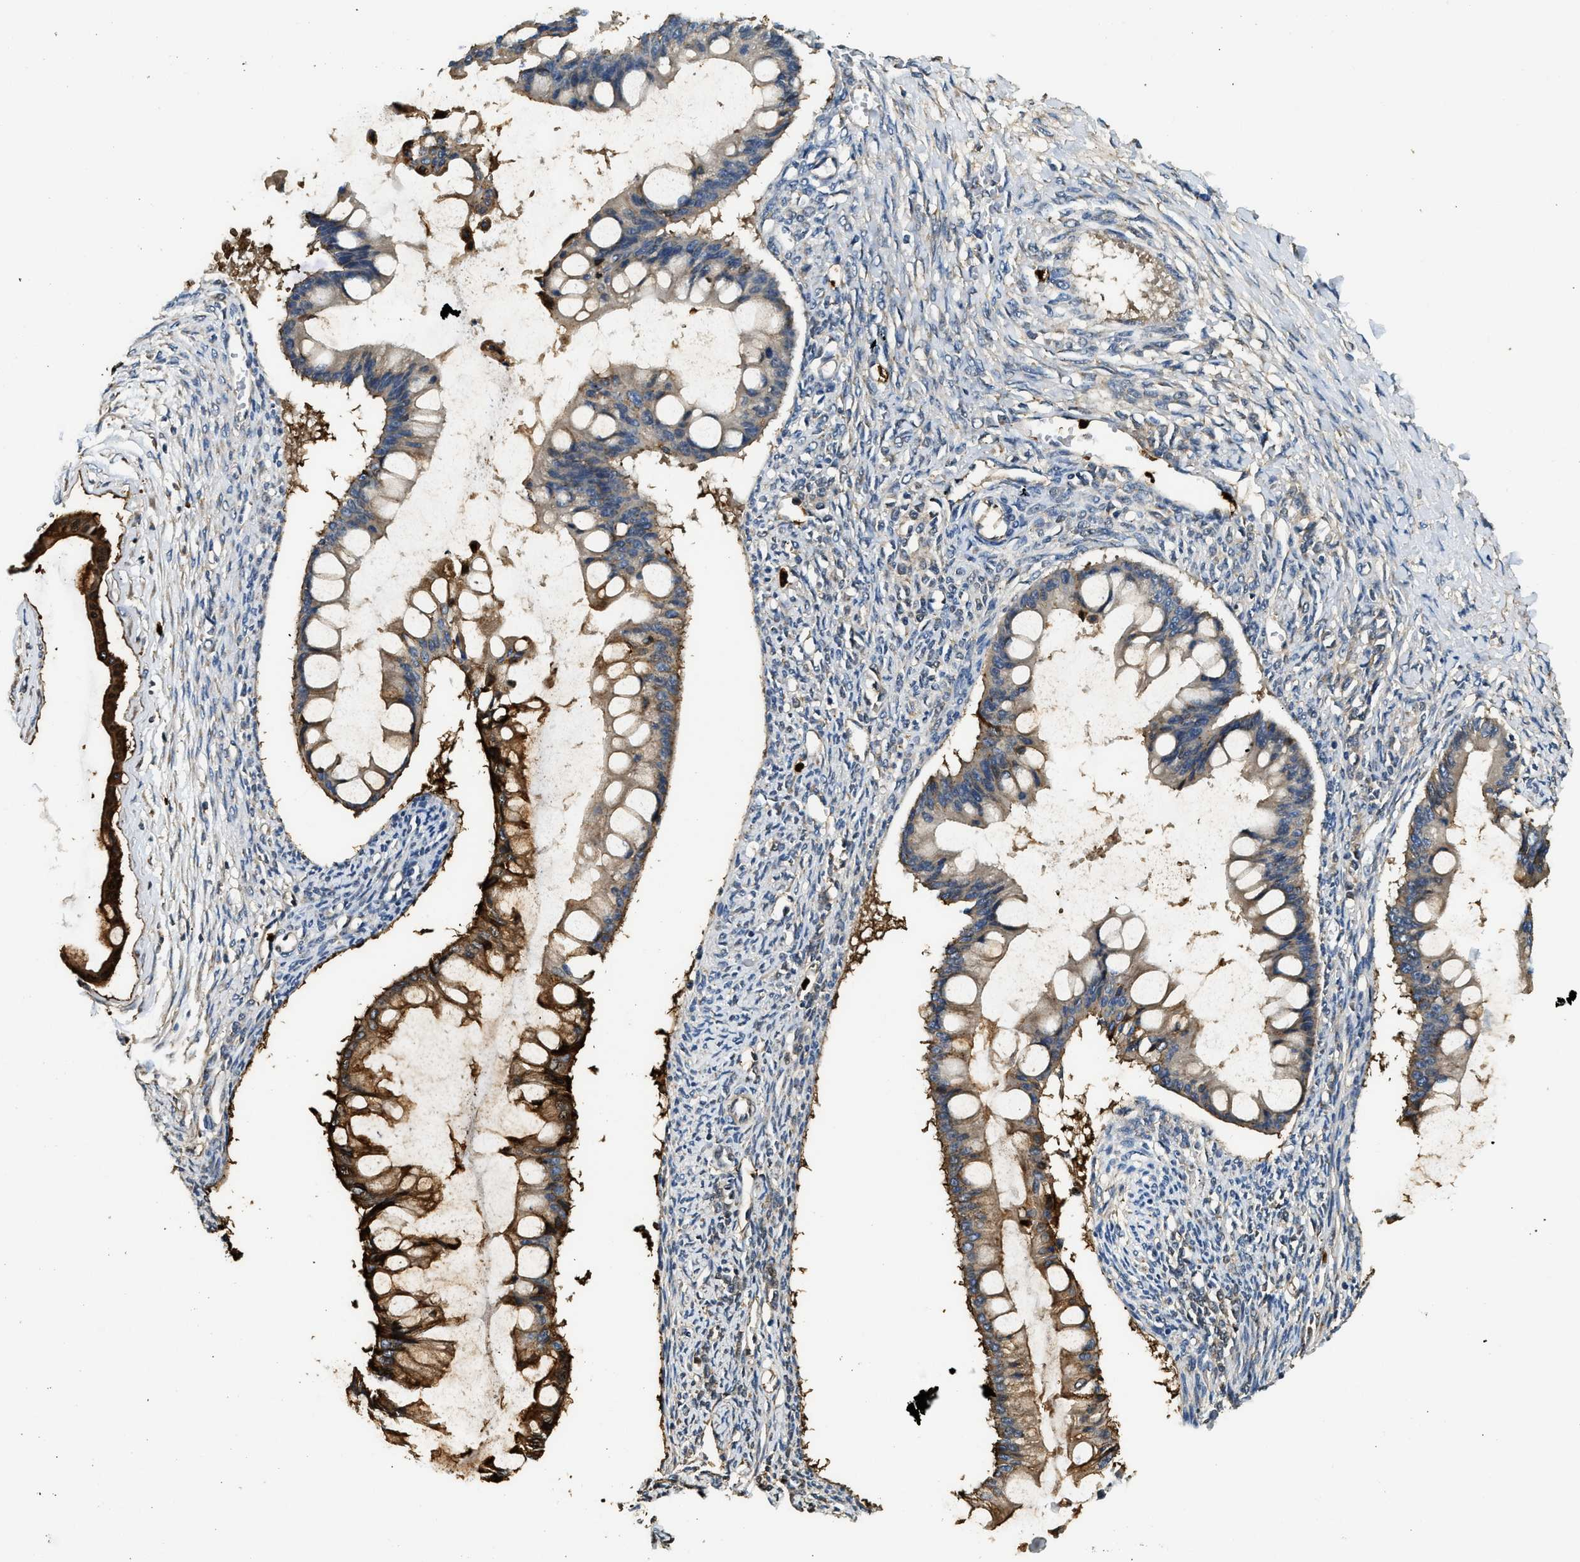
{"staining": {"intensity": "strong", "quantity": "<25%", "location": "cytoplasmic/membranous"}, "tissue": "ovarian cancer", "cell_type": "Tumor cells", "image_type": "cancer", "snomed": [{"axis": "morphology", "description": "Cystadenocarcinoma, mucinous, NOS"}, {"axis": "topography", "description": "Ovary"}], "caption": "Ovarian cancer stained for a protein demonstrates strong cytoplasmic/membranous positivity in tumor cells.", "gene": "ANXA3", "patient": {"sex": "female", "age": 73}}